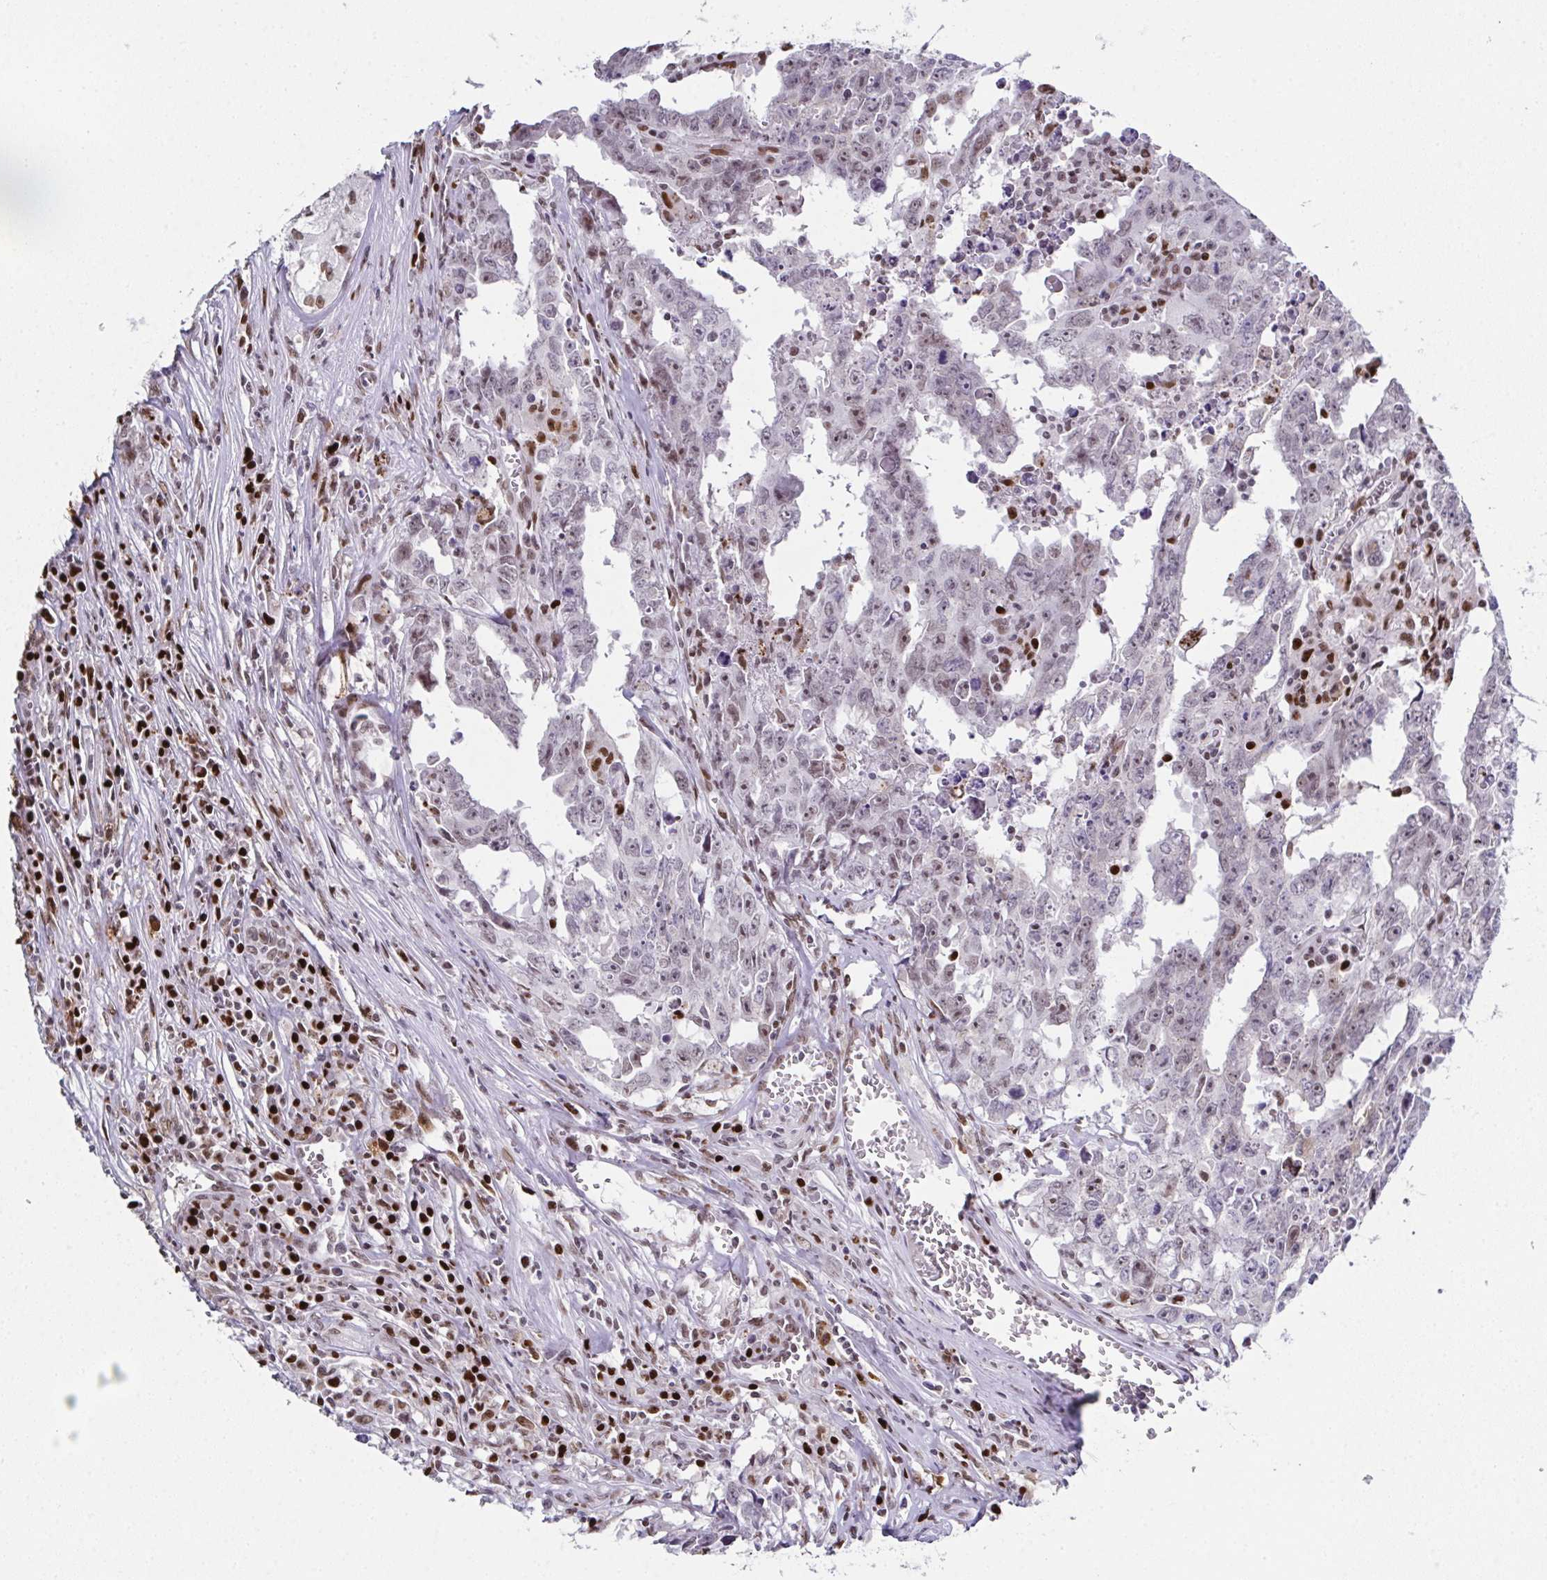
{"staining": {"intensity": "weak", "quantity": "<25%", "location": "nuclear"}, "tissue": "testis cancer", "cell_type": "Tumor cells", "image_type": "cancer", "snomed": [{"axis": "morphology", "description": "Carcinoma, Embryonal, NOS"}, {"axis": "topography", "description": "Testis"}], "caption": "A high-resolution image shows immunohistochemistry staining of testis embryonal carcinoma, which demonstrates no significant positivity in tumor cells.", "gene": "RB1", "patient": {"sex": "male", "age": 22}}